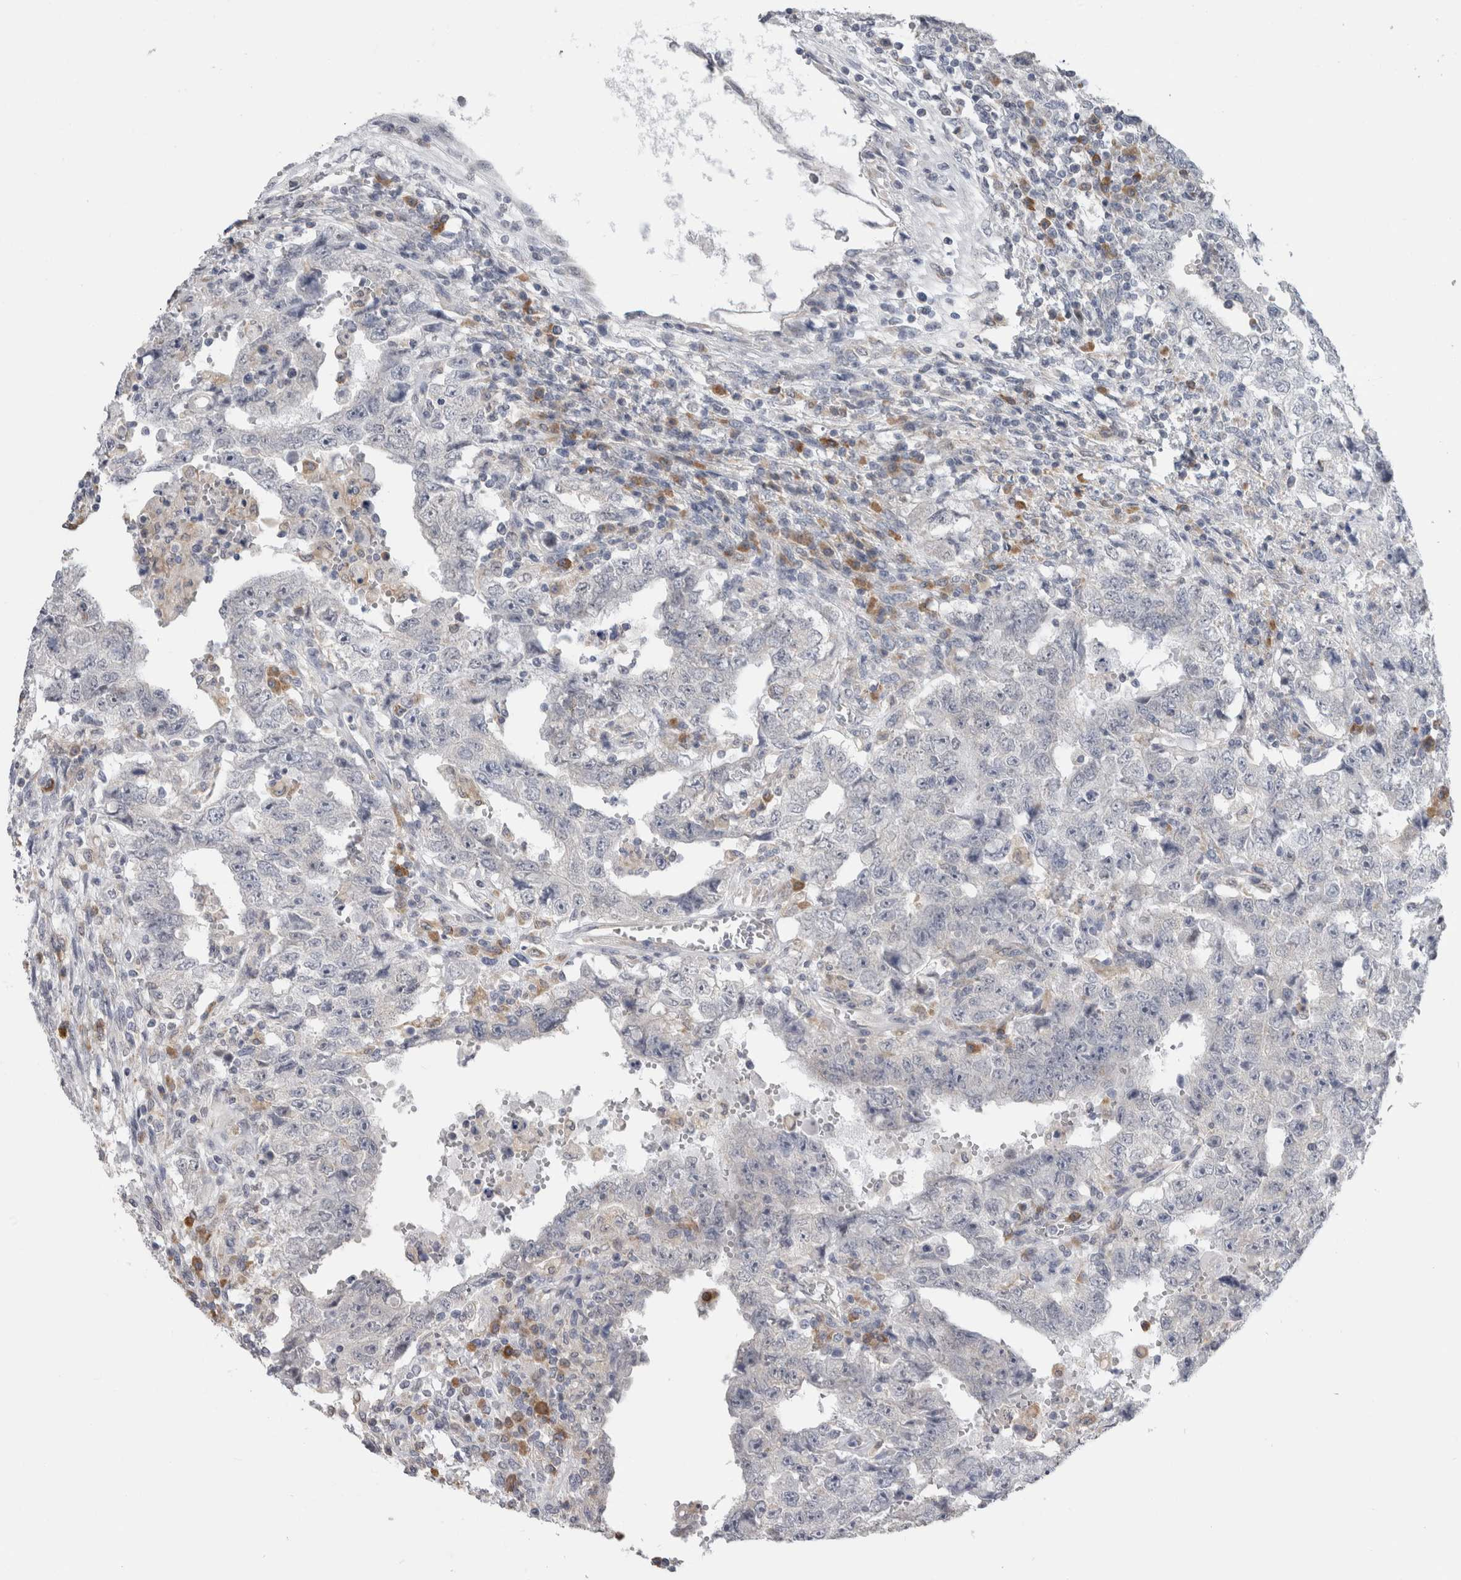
{"staining": {"intensity": "negative", "quantity": "none", "location": "none"}, "tissue": "testis cancer", "cell_type": "Tumor cells", "image_type": "cancer", "snomed": [{"axis": "morphology", "description": "Carcinoma, Embryonal, NOS"}, {"axis": "topography", "description": "Testis"}], "caption": "High power microscopy photomicrograph of an IHC micrograph of testis cancer, revealing no significant positivity in tumor cells.", "gene": "TMEM242", "patient": {"sex": "male", "age": 26}}